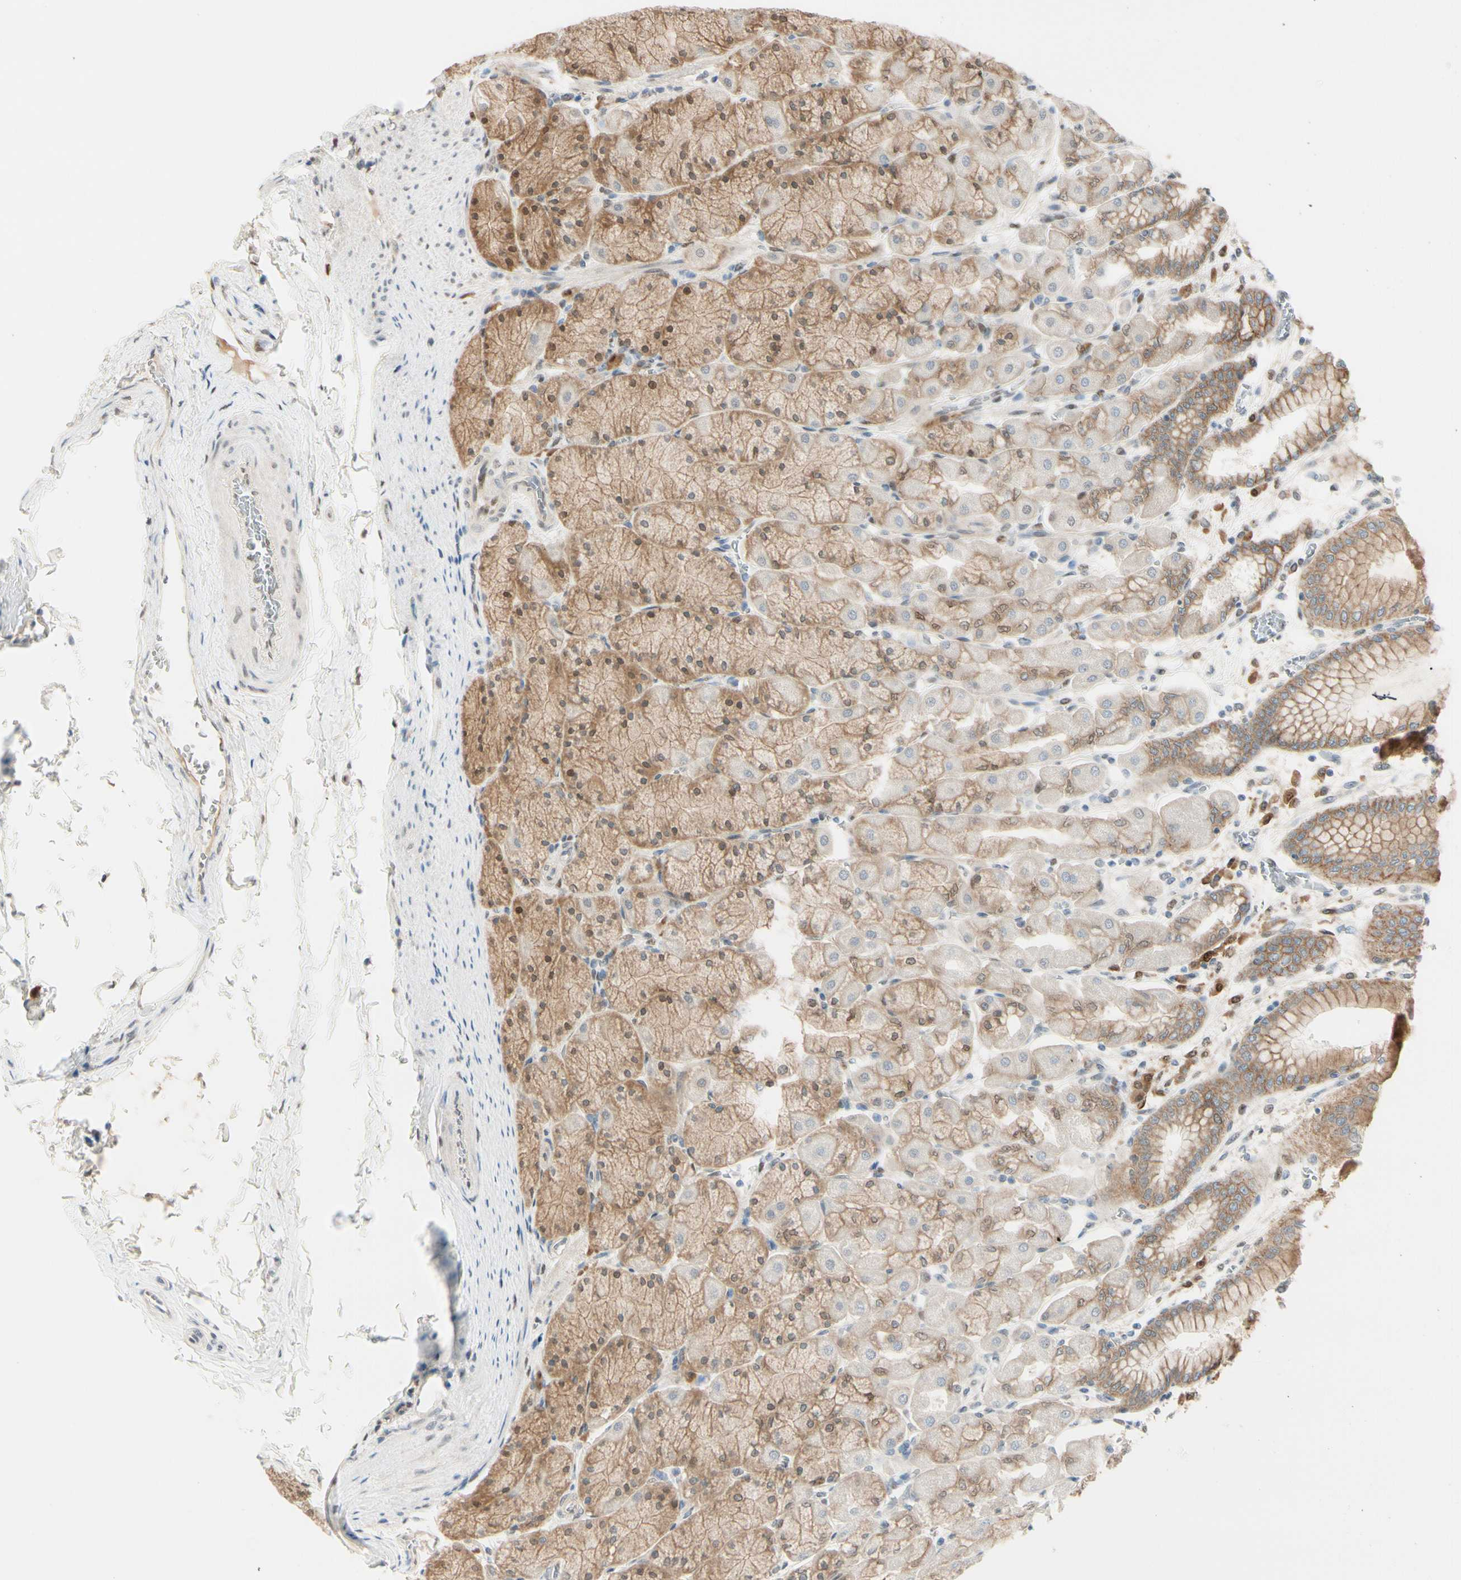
{"staining": {"intensity": "moderate", "quantity": ">75%", "location": "cytoplasmic/membranous,nuclear"}, "tissue": "stomach", "cell_type": "Glandular cells", "image_type": "normal", "snomed": [{"axis": "morphology", "description": "Normal tissue, NOS"}, {"axis": "topography", "description": "Stomach, upper"}], "caption": "Stomach stained with IHC shows moderate cytoplasmic/membranous,nuclear positivity in about >75% of glandular cells. (DAB = brown stain, brightfield microscopy at high magnification).", "gene": "PTTG1", "patient": {"sex": "female", "age": 56}}